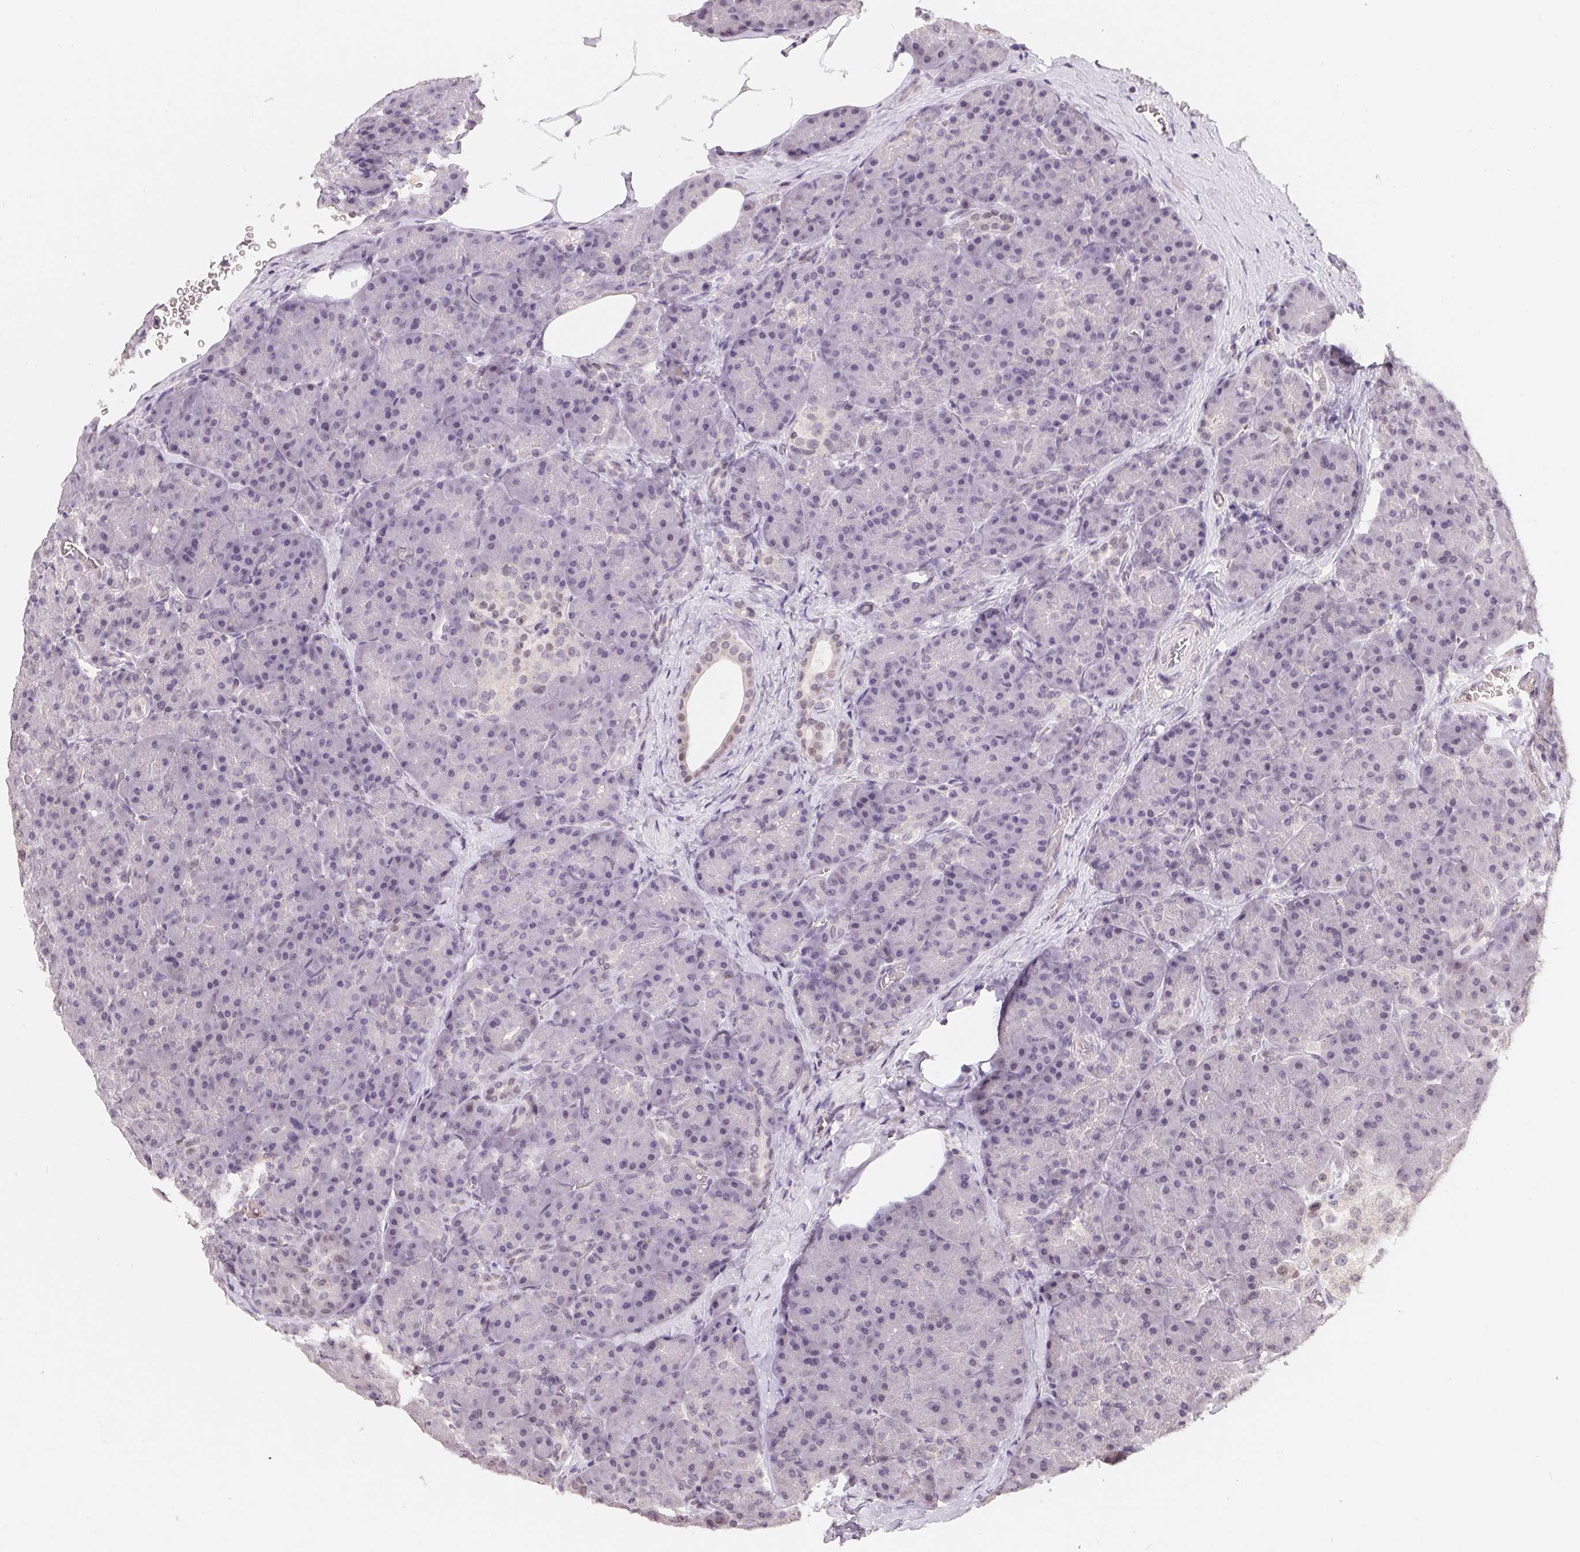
{"staining": {"intensity": "weak", "quantity": "25%-75%", "location": "nuclear"}, "tissue": "pancreas", "cell_type": "Exocrine glandular cells", "image_type": "normal", "snomed": [{"axis": "morphology", "description": "Normal tissue, NOS"}, {"axis": "topography", "description": "Pancreas"}], "caption": "Brown immunohistochemical staining in normal pancreas shows weak nuclear staining in about 25%-75% of exocrine glandular cells.", "gene": "HMGN3", "patient": {"sex": "male", "age": 57}}